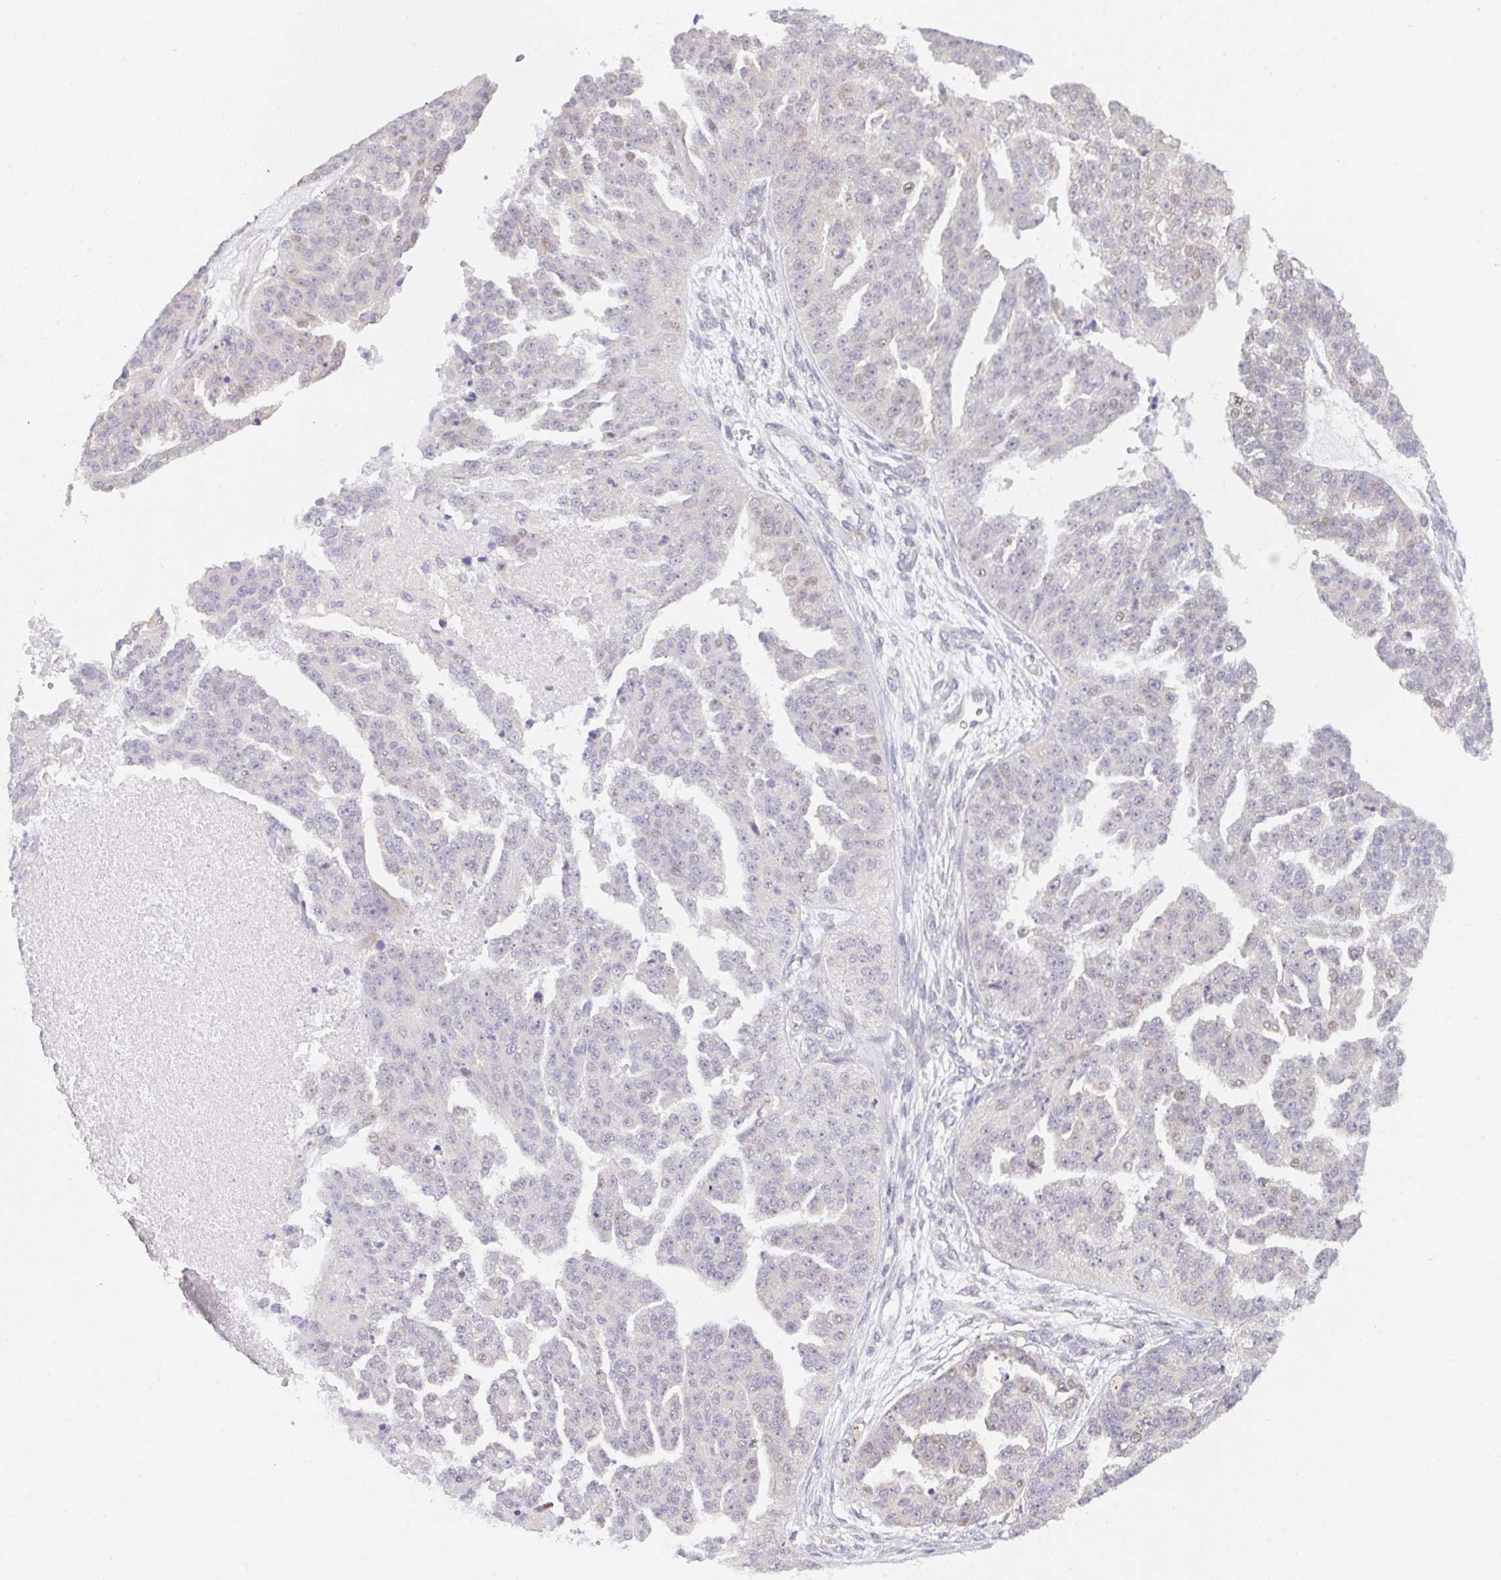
{"staining": {"intensity": "negative", "quantity": "none", "location": "none"}, "tissue": "ovarian cancer", "cell_type": "Tumor cells", "image_type": "cancer", "snomed": [{"axis": "morphology", "description": "Cystadenocarcinoma, serous, NOS"}, {"axis": "topography", "description": "Ovary"}], "caption": "Tumor cells show no significant protein positivity in ovarian serous cystadenocarcinoma.", "gene": "TBPL2", "patient": {"sex": "female", "age": 58}}